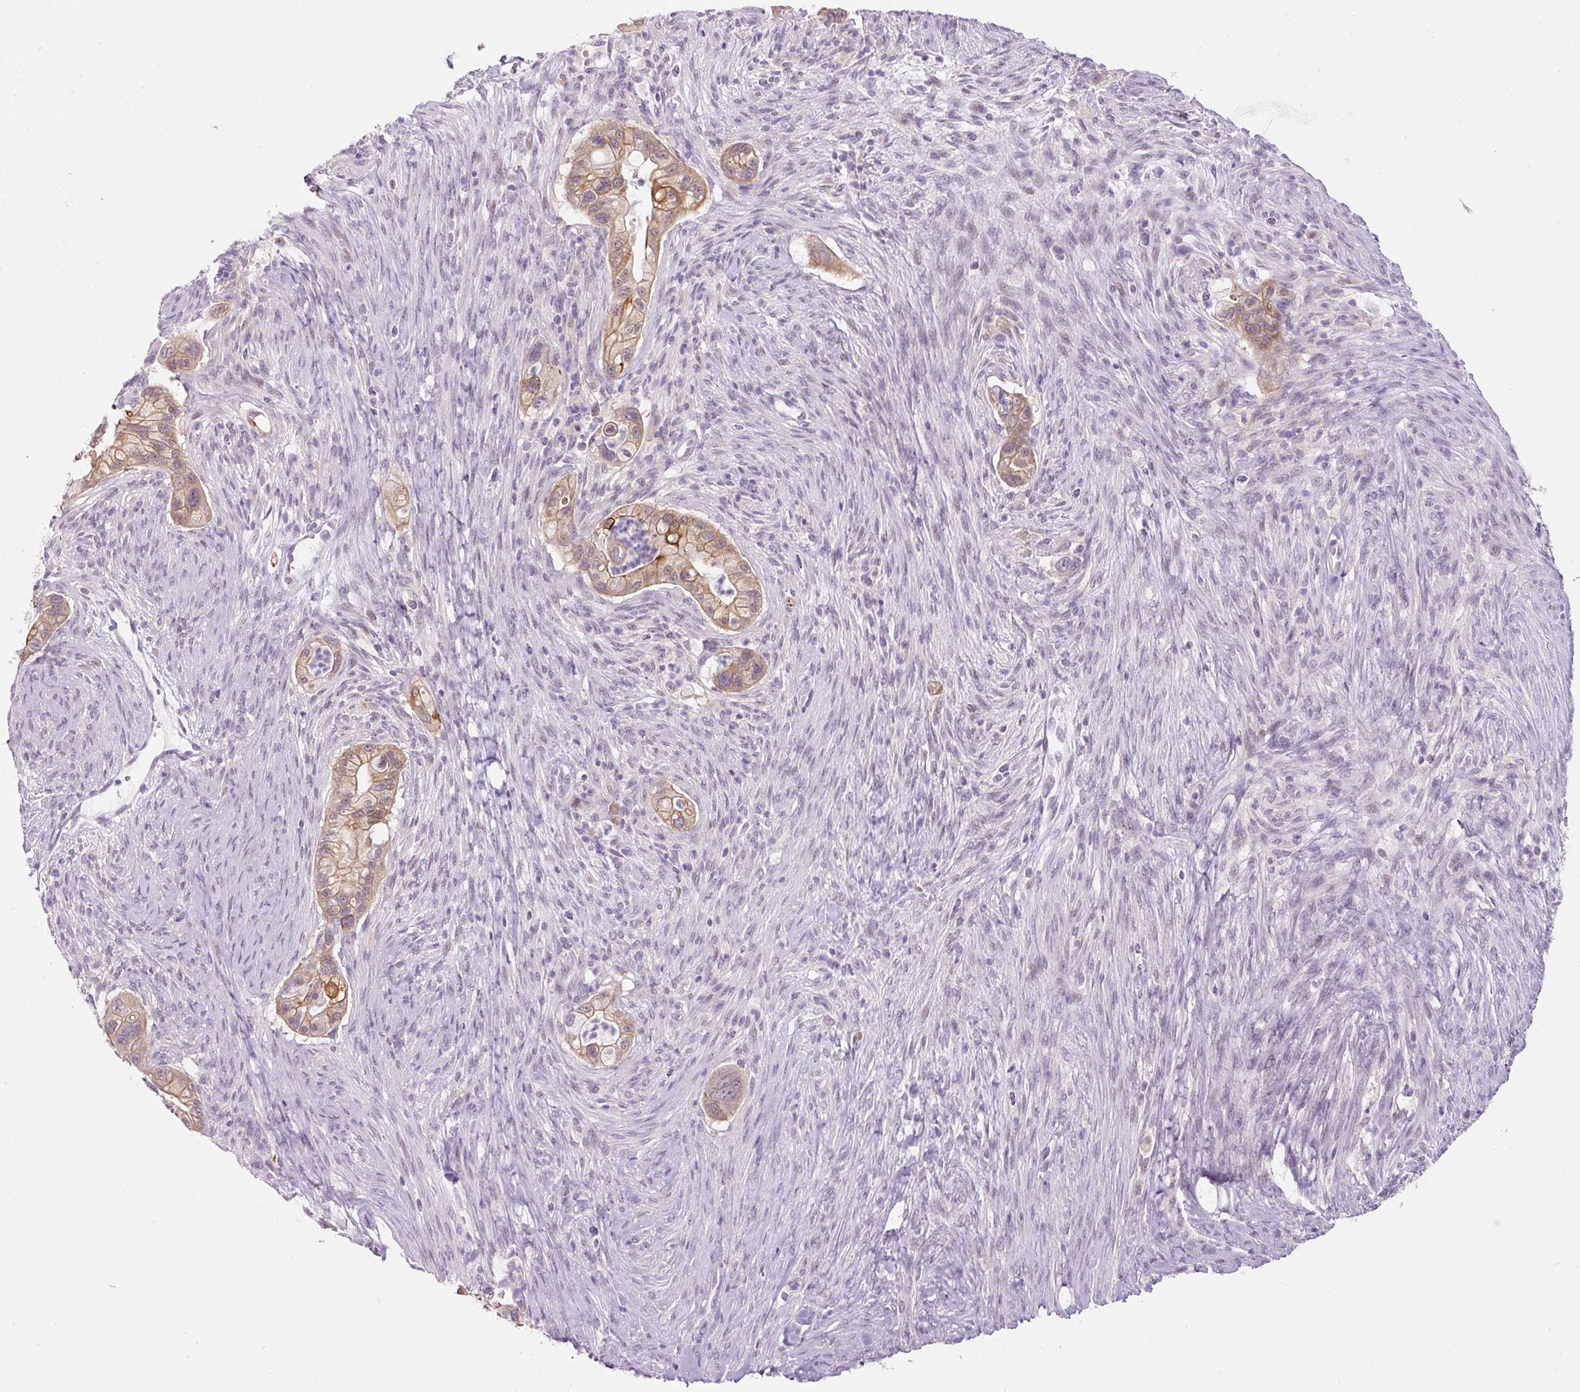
{"staining": {"intensity": "moderate", "quantity": ">75%", "location": "cytoplasmic/membranous,nuclear"}, "tissue": "pancreatic cancer", "cell_type": "Tumor cells", "image_type": "cancer", "snomed": [{"axis": "morphology", "description": "Adenocarcinoma, NOS"}, {"axis": "topography", "description": "Pancreas"}], "caption": "Protein expression by IHC reveals moderate cytoplasmic/membranous and nuclear positivity in about >75% of tumor cells in pancreatic cancer.", "gene": "SRC", "patient": {"sex": "male", "age": 44}}